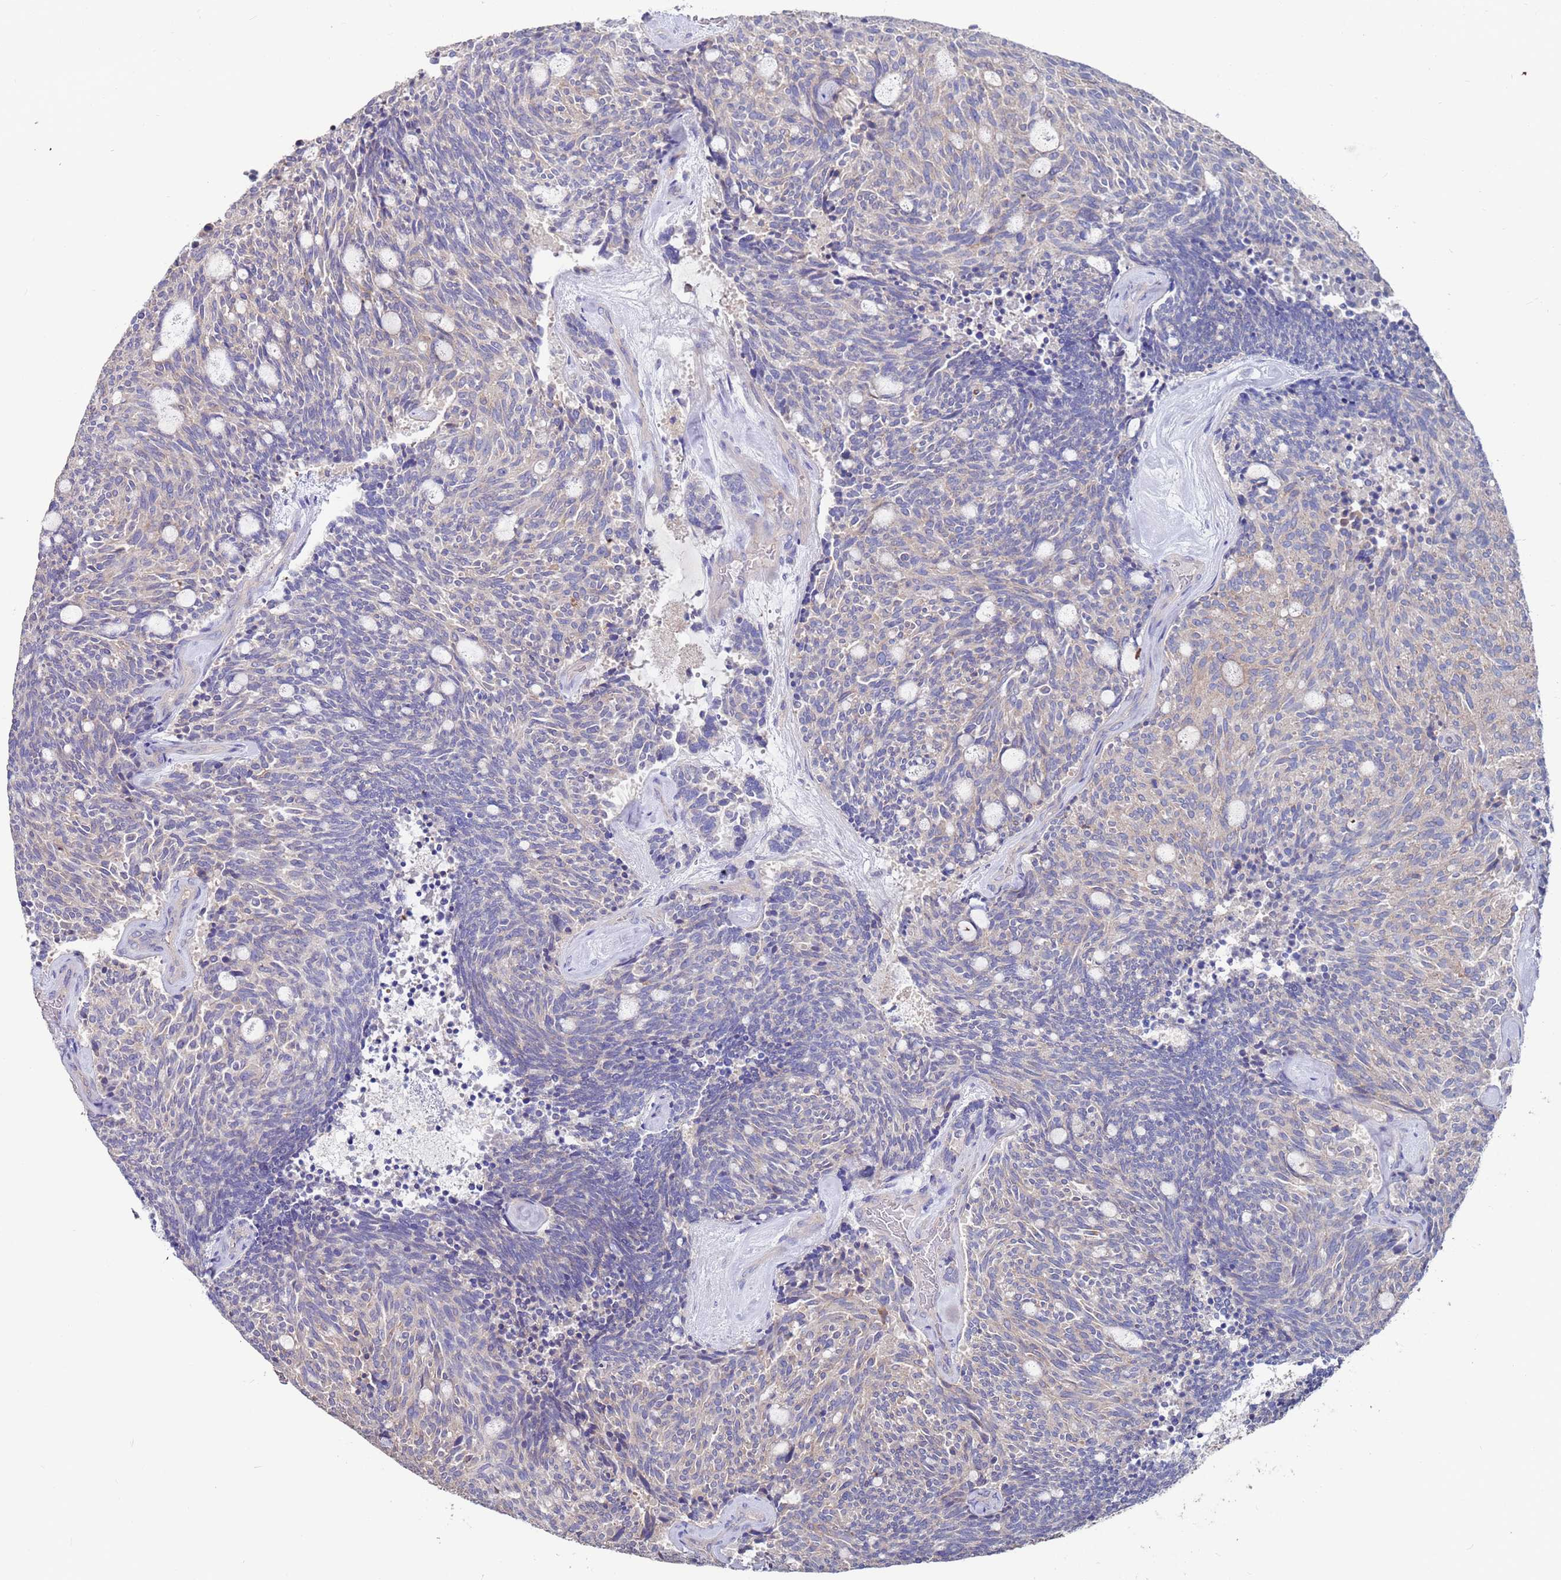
{"staining": {"intensity": "negative", "quantity": "none", "location": "none"}, "tissue": "carcinoid", "cell_type": "Tumor cells", "image_type": "cancer", "snomed": [{"axis": "morphology", "description": "Carcinoid, malignant, NOS"}, {"axis": "topography", "description": "Pancreas"}], "caption": "IHC histopathology image of neoplastic tissue: human carcinoid (malignant) stained with DAB reveals no significant protein staining in tumor cells. The staining is performed using DAB (3,3'-diaminobenzidine) brown chromogen with nuclei counter-stained in using hematoxylin.", "gene": "KRTCAP3", "patient": {"sex": "female", "age": 54}}